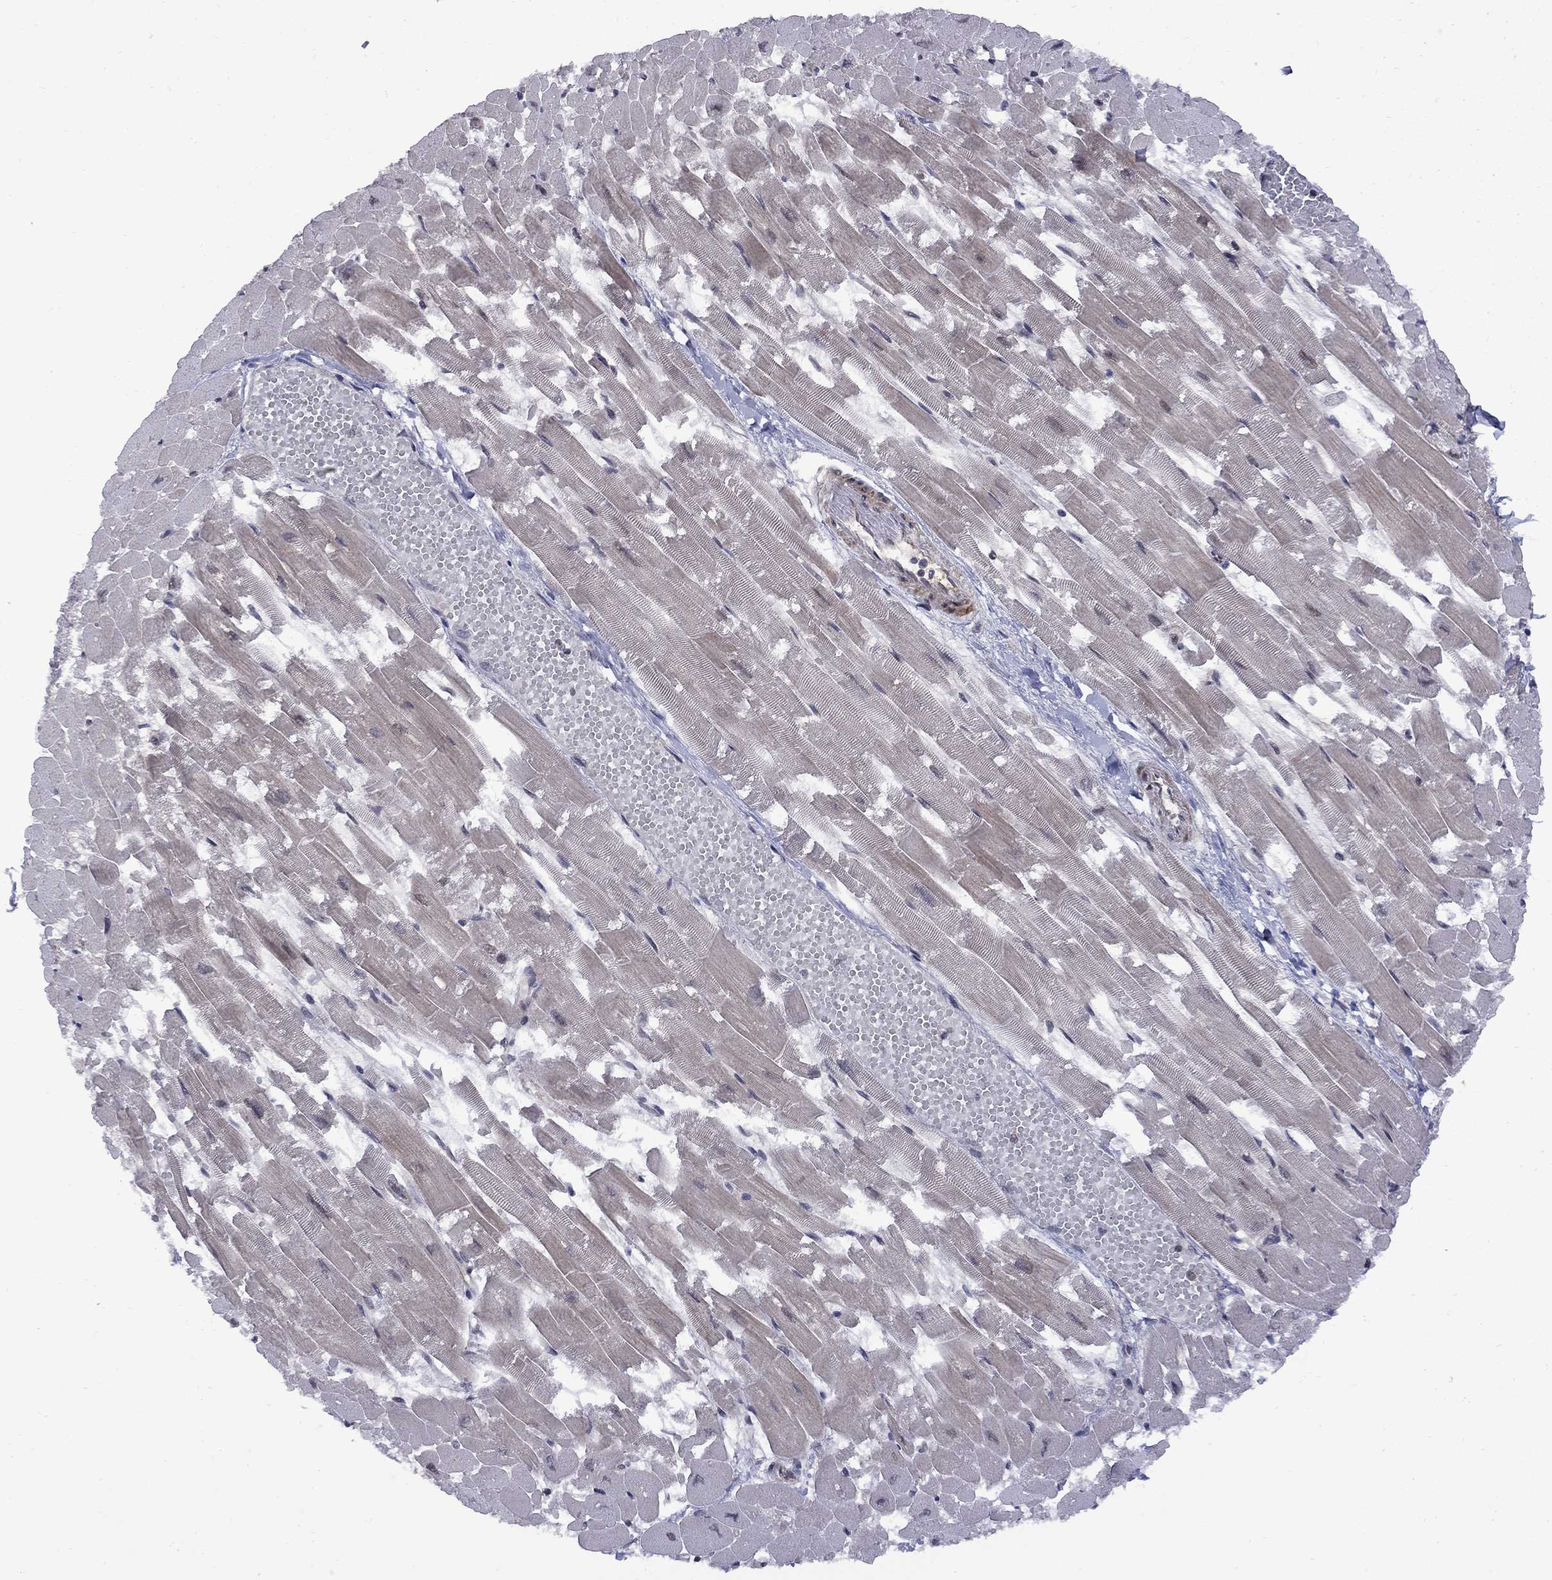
{"staining": {"intensity": "moderate", "quantity": "25%-75%", "location": "nuclear"}, "tissue": "heart muscle", "cell_type": "Cardiomyocytes", "image_type": "normal", "snomed": [{"axis": "morphology", "description": "Normal tissue, NOS"}, {"axis": "topography", "description": "Heart"}], "caption": "Protein staining shows moderate nuclear positivity in approximately 25%-75% of cardiomyocytes in unremarkable heart muscle.", "gene": "BRF1", "patient": {"sex": "female", "age": 52}}